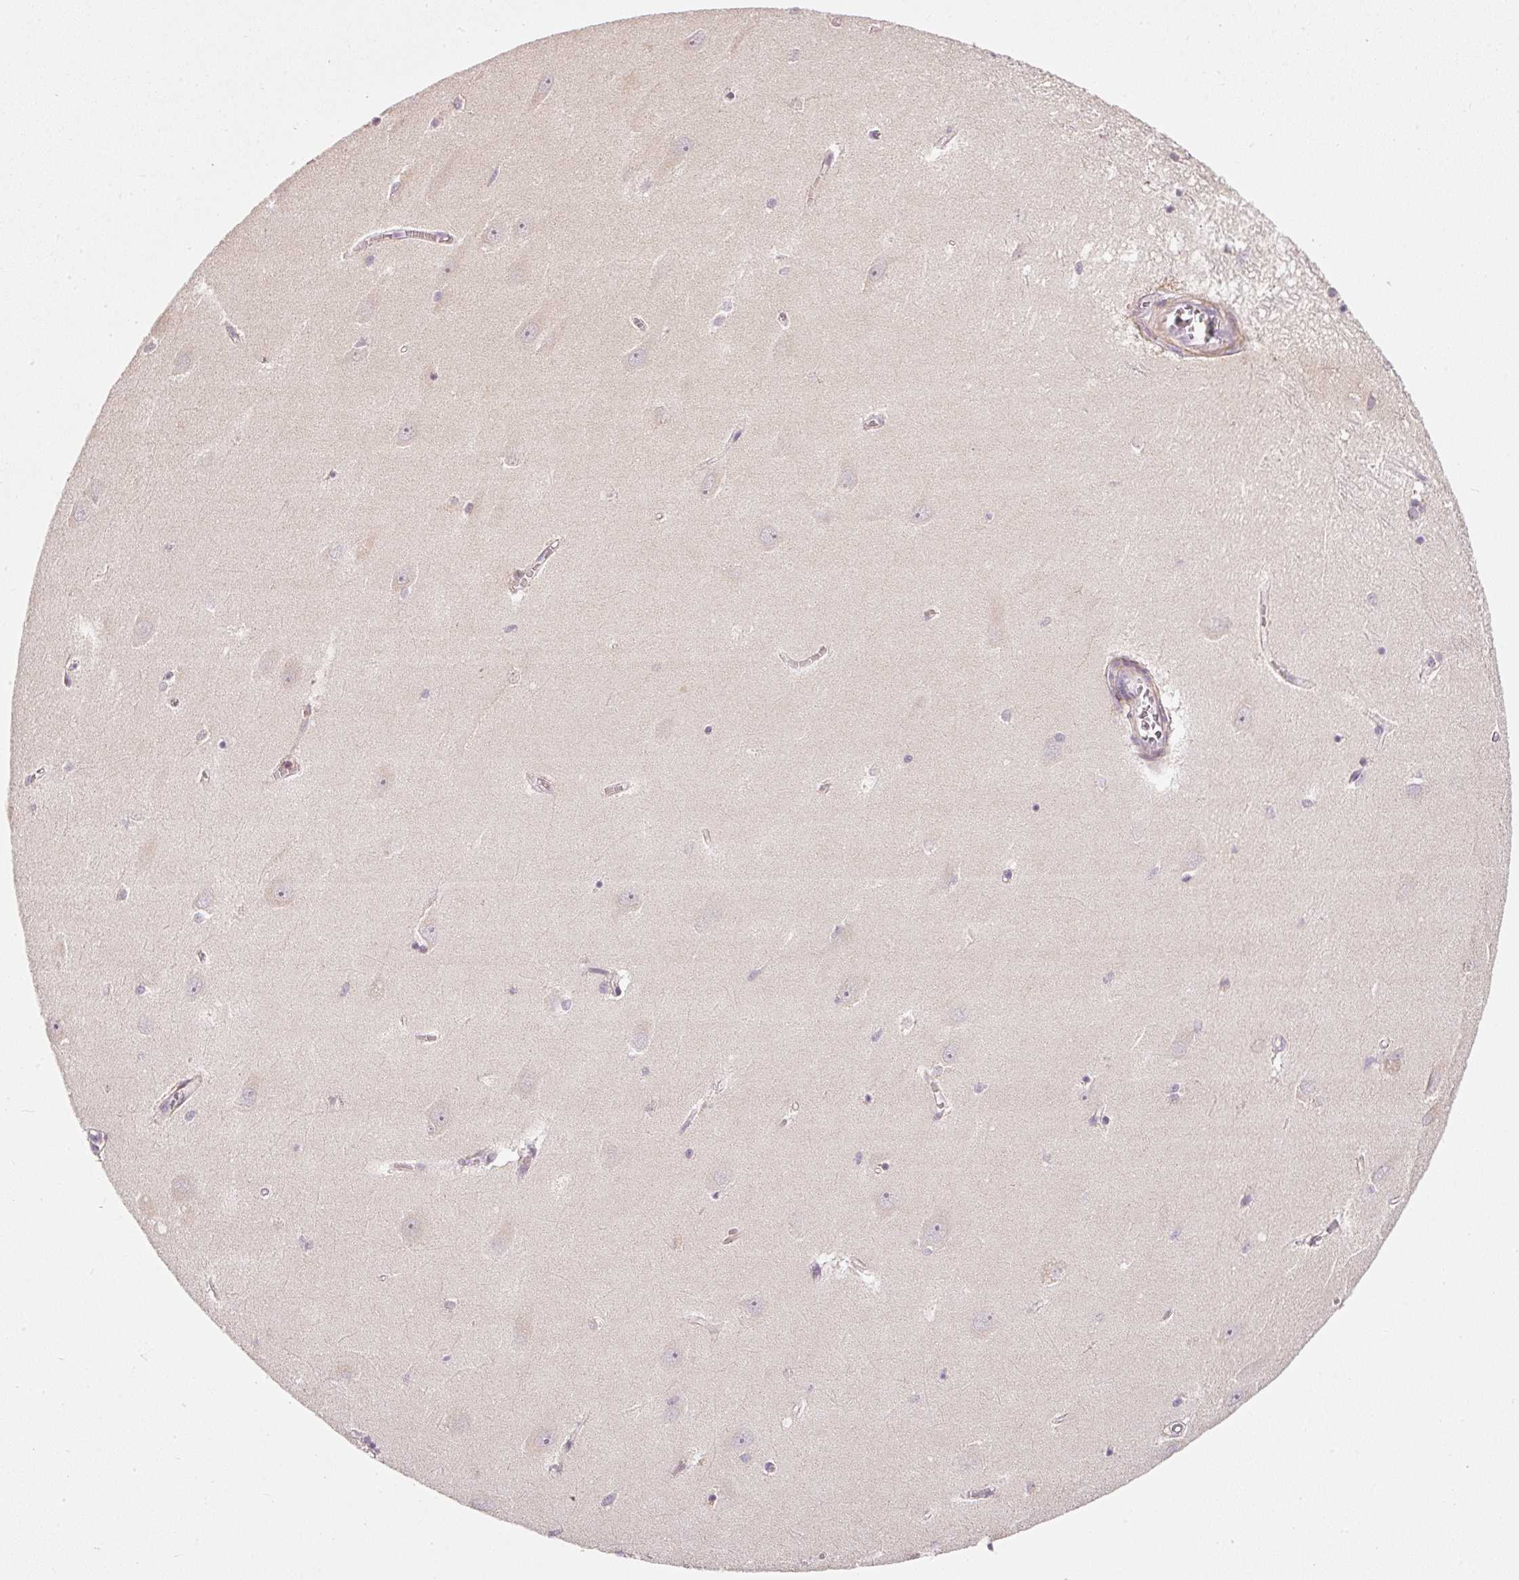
{"staining": {"intensity": "negative", "quantity": "none", "location": "none"}, "tissue": "hippocampus", "cell_type": "Glial cells", "image_type": "normal", "snomed": [{"axis": "morphology", "description": "Normal tissue, NOS"}, {"axis": "topography", "description": "Hippocampus"}], "caption": "A photomicrograph of human hippocampus is negative for staining in glial cells.", "gene": "NRDE2", "patient": {"sex": "female", "age": 64}}